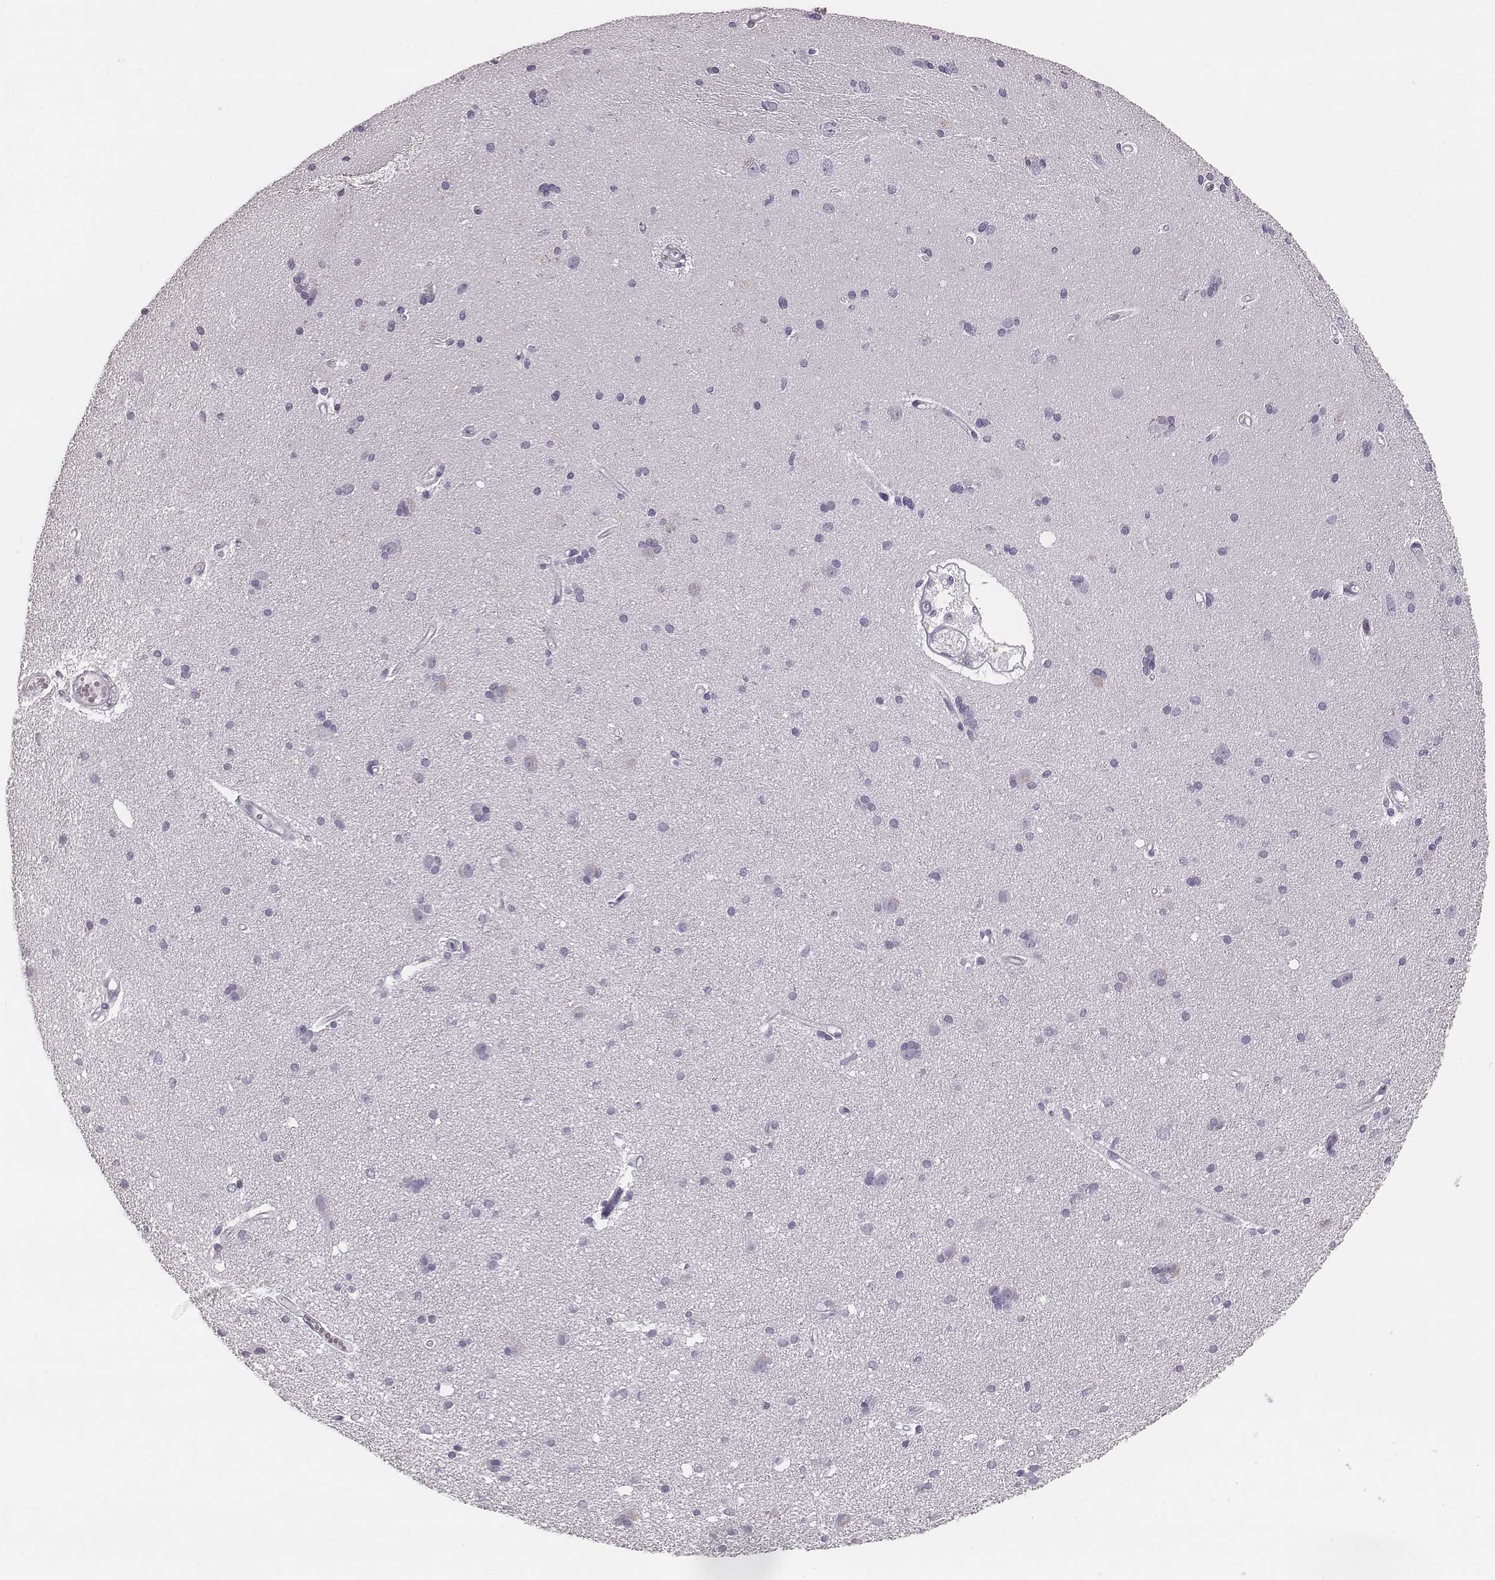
{"staining": {"intensity": "negative", "quantity": "none", "location": "none"}, "tissue": "cerebral cortex", "cell_type": "Endothelial cells", "image_type": "normal", "snomed": [{"axis": "morphology", "description": "Normal tissue, NOS"}, {"axis": "morphology", "description": "Glioma, malignant, High grade"}, {"axis": "topography", "description": "Cerebral cortex"}], "caption": "High magnification brightfield microscopy of benign cerebral cortex stained with DAB (brown) and counterstained with hematoxylin (blue): endothelial cells show no significant staining.", "gene": "ENSG00000285837", "patient": {"sex": "male", "age": 71}}